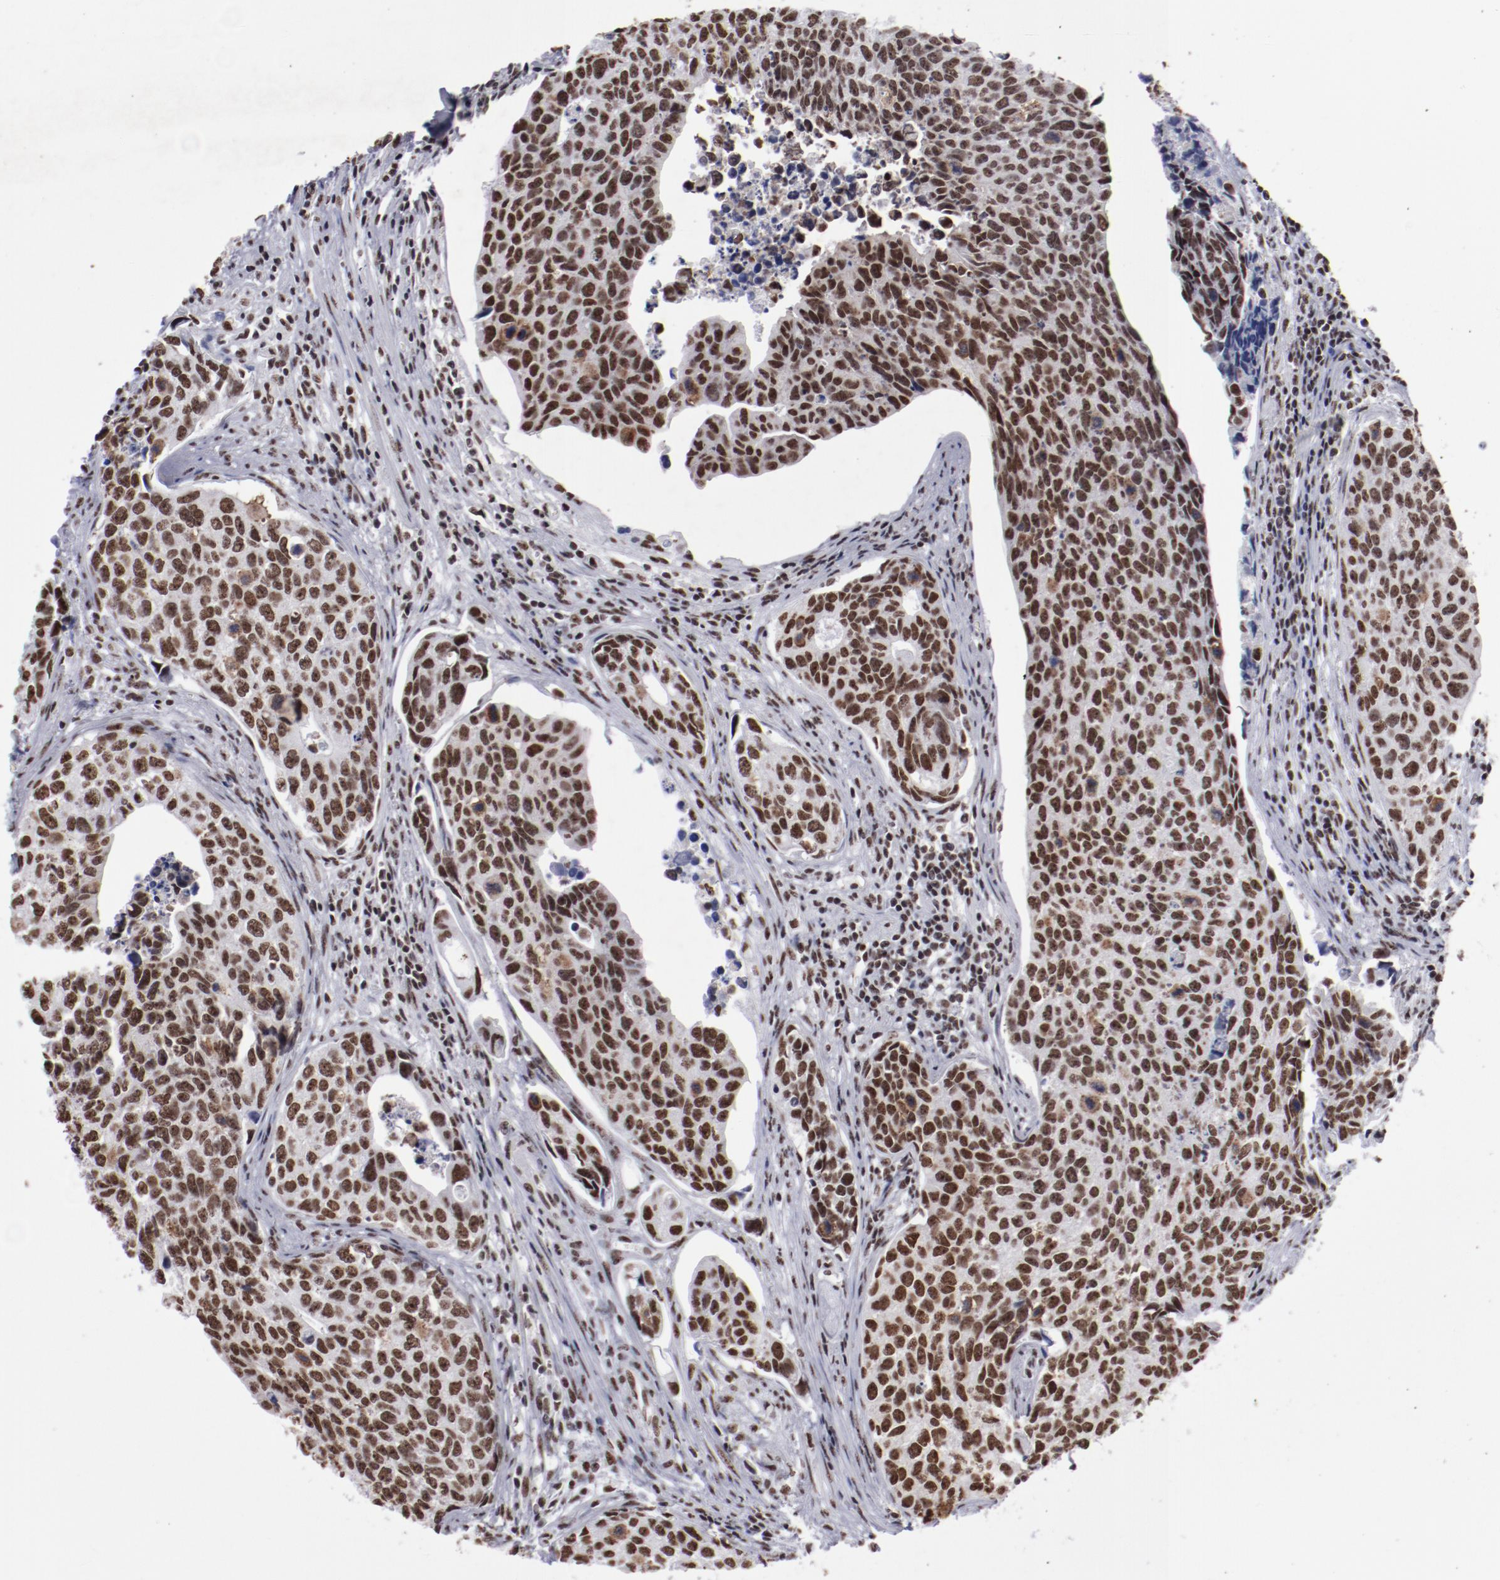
{"staining": {"intensity": "strong", "quantity": ">75%", "location": "nuclear"}, "tissue": "urothelial cancer", "cell_type": "Tumor cells", "image_type": "cancer", "snomed": [{"axis": "morphology", "description": "Urothelial carcinoma, High grade"}, {"axis": "topography", "description": "Urinary bladder"}], "caption": "Tumor cells show high levels of strong nuclear positivity in about >75% of cells in high-grade urothelial carcinoma.", "gene": "HNRNPA2B1", "patient": {"sex": "male", "age": 81}}